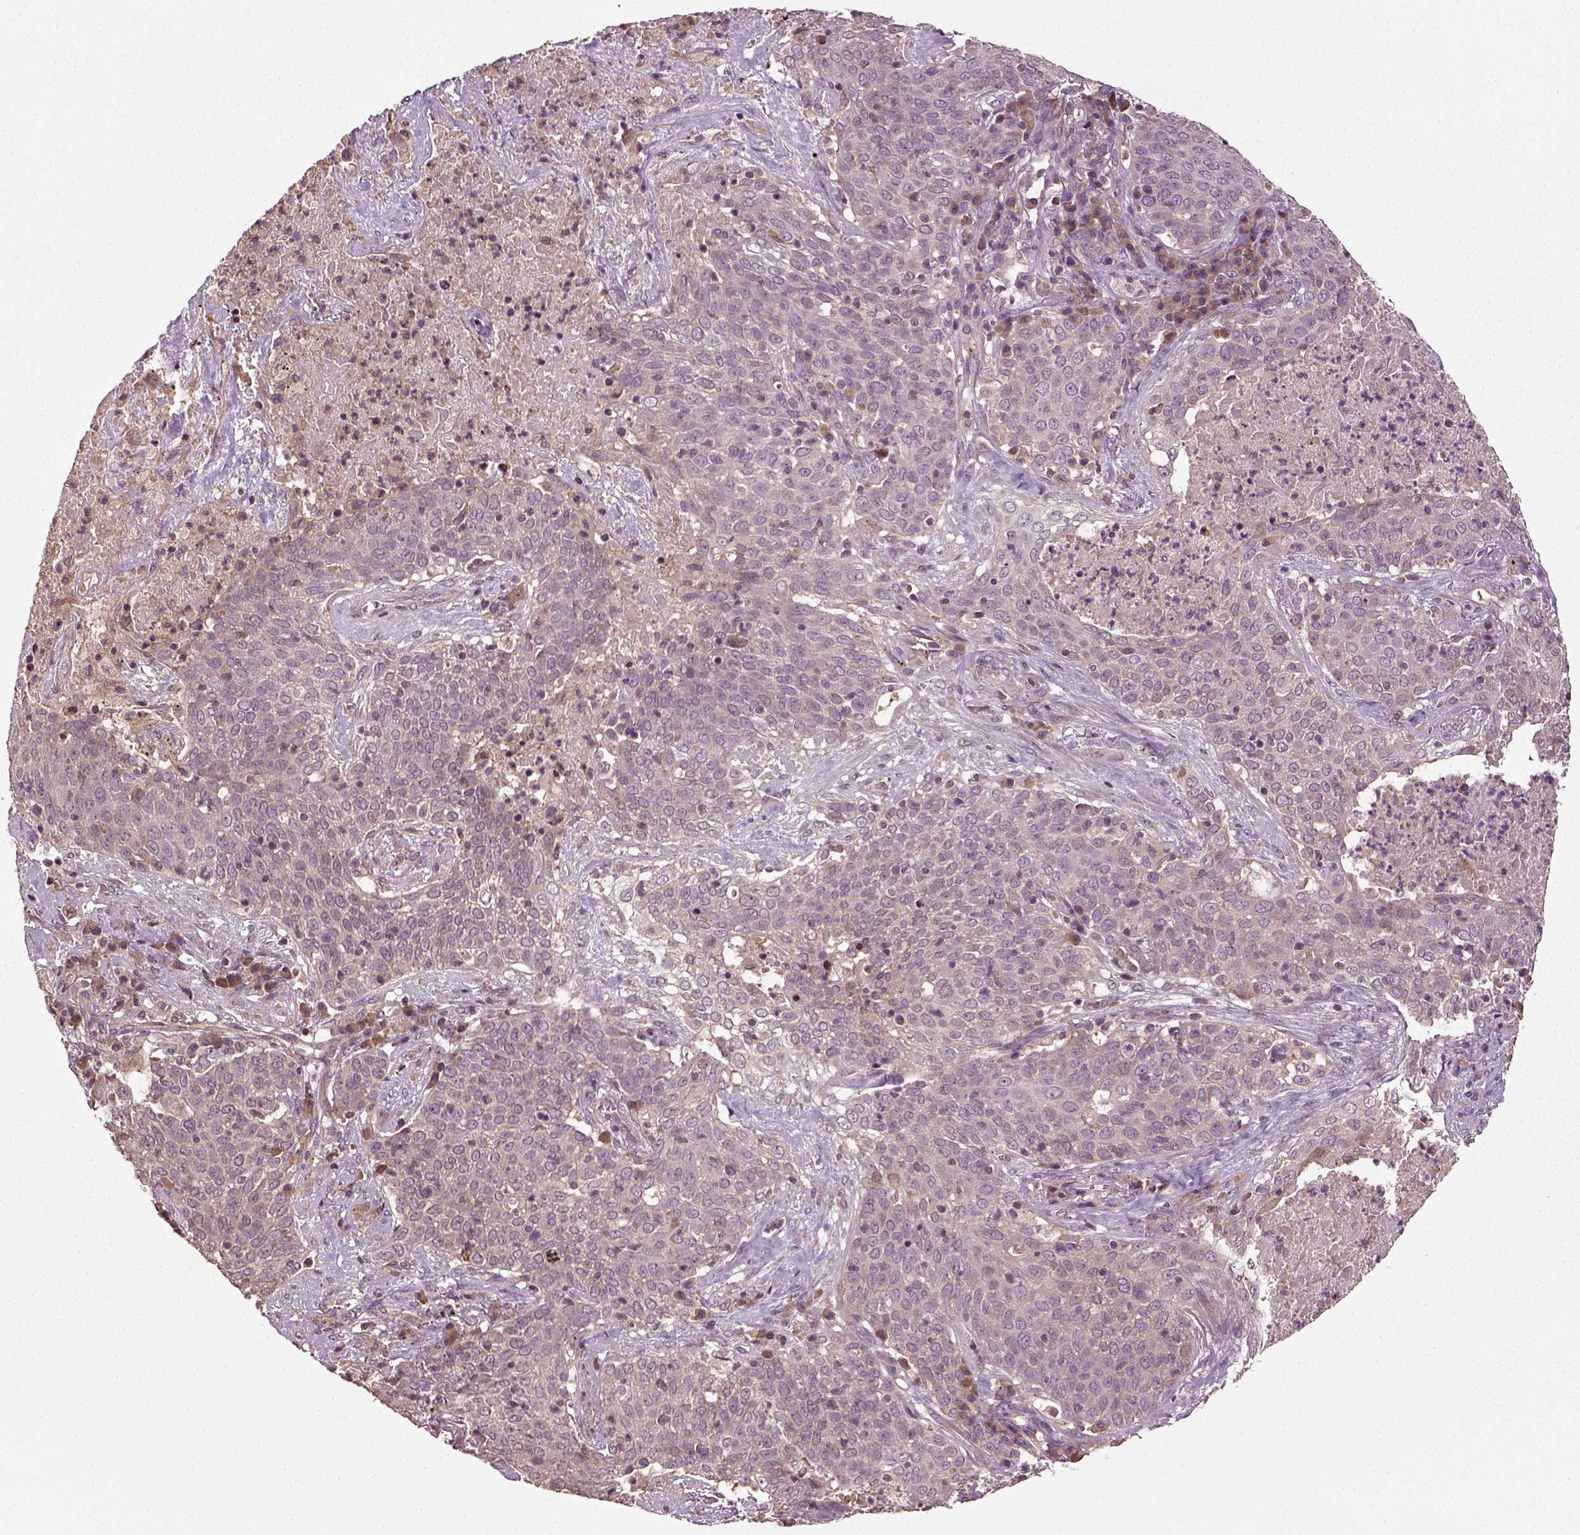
{"staining": {"intensity": "negative", "quantity": "none", "location": "none"}, "tissue": "lung cancer", "cell_type": "Tumor cells", "image_type": "cancer", "snomed": [{"axis": "morphology", "description": "Squamous cell carcinoma, NOS"}, {"axis": "topography", "description": "Lung"}], "caption": "Micrograph shows no significant protein staining in tumor cells of lung cancer (squamous cell carcinoma).", "gene": "ERV3-1", "patient": {"sex": "male", "age": 82}}